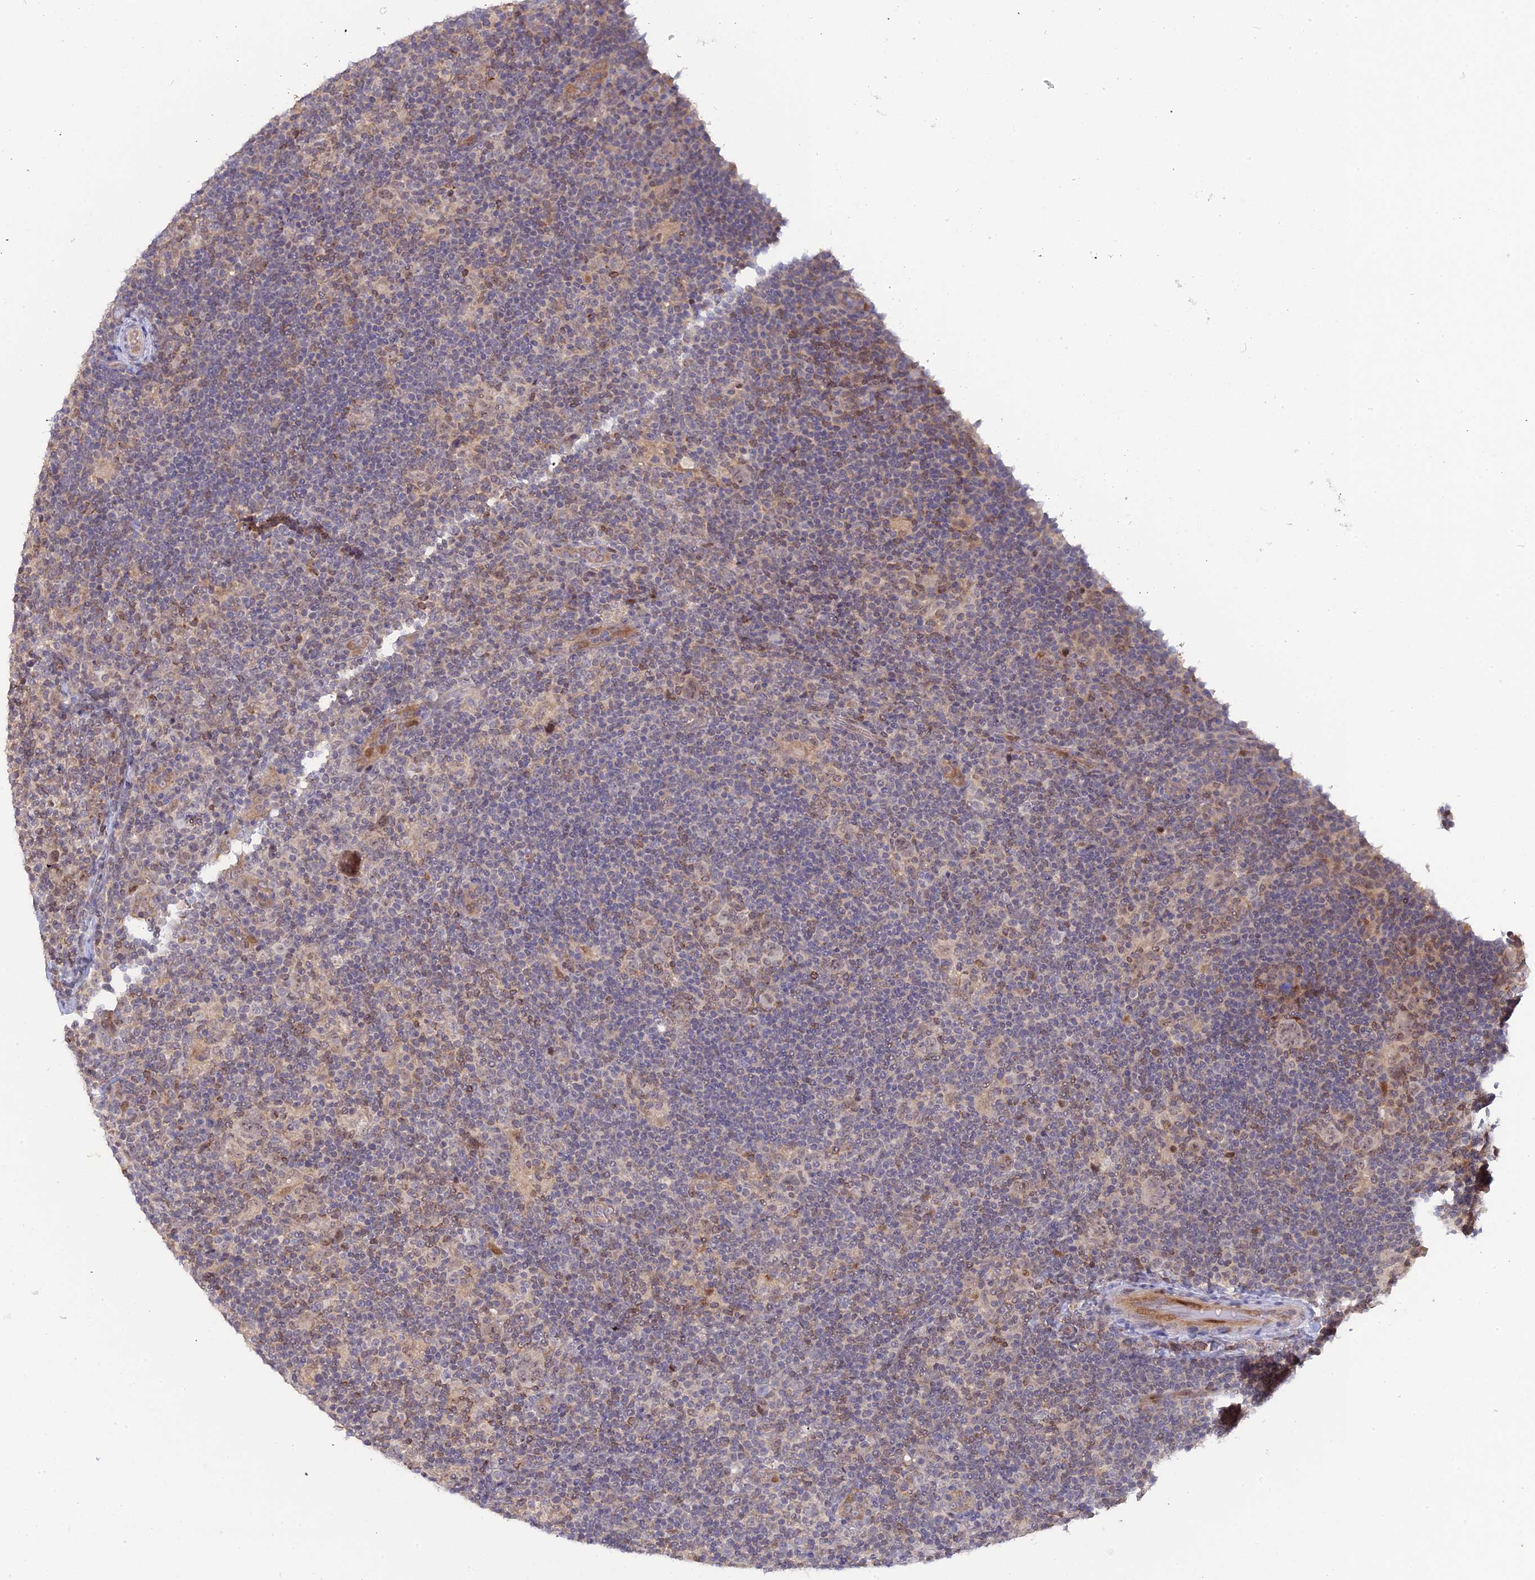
{"staining": {"intensity": "weak", "quantity": "25%-75%", "location": "nuclear"}, "tissue": "lymphoma", "cell_type": "Tumor cells", "image_type": "cancer", "snomed": [{"axis": "morphology", "description": "Hodgkin's disease, NOS"}, {"axis": "topography", "description": "Lymph node"}], "caption": "High-magnification brightfield microscopy of lymphoma stained with DAB (brown) and counterstained with hematoxylin (blue). tumor cells exhibit weak nuclear expression is identified in about25%-75% of cells.", "gene": "GSKIP", "patient": {"sex": "female", "age": 57}}